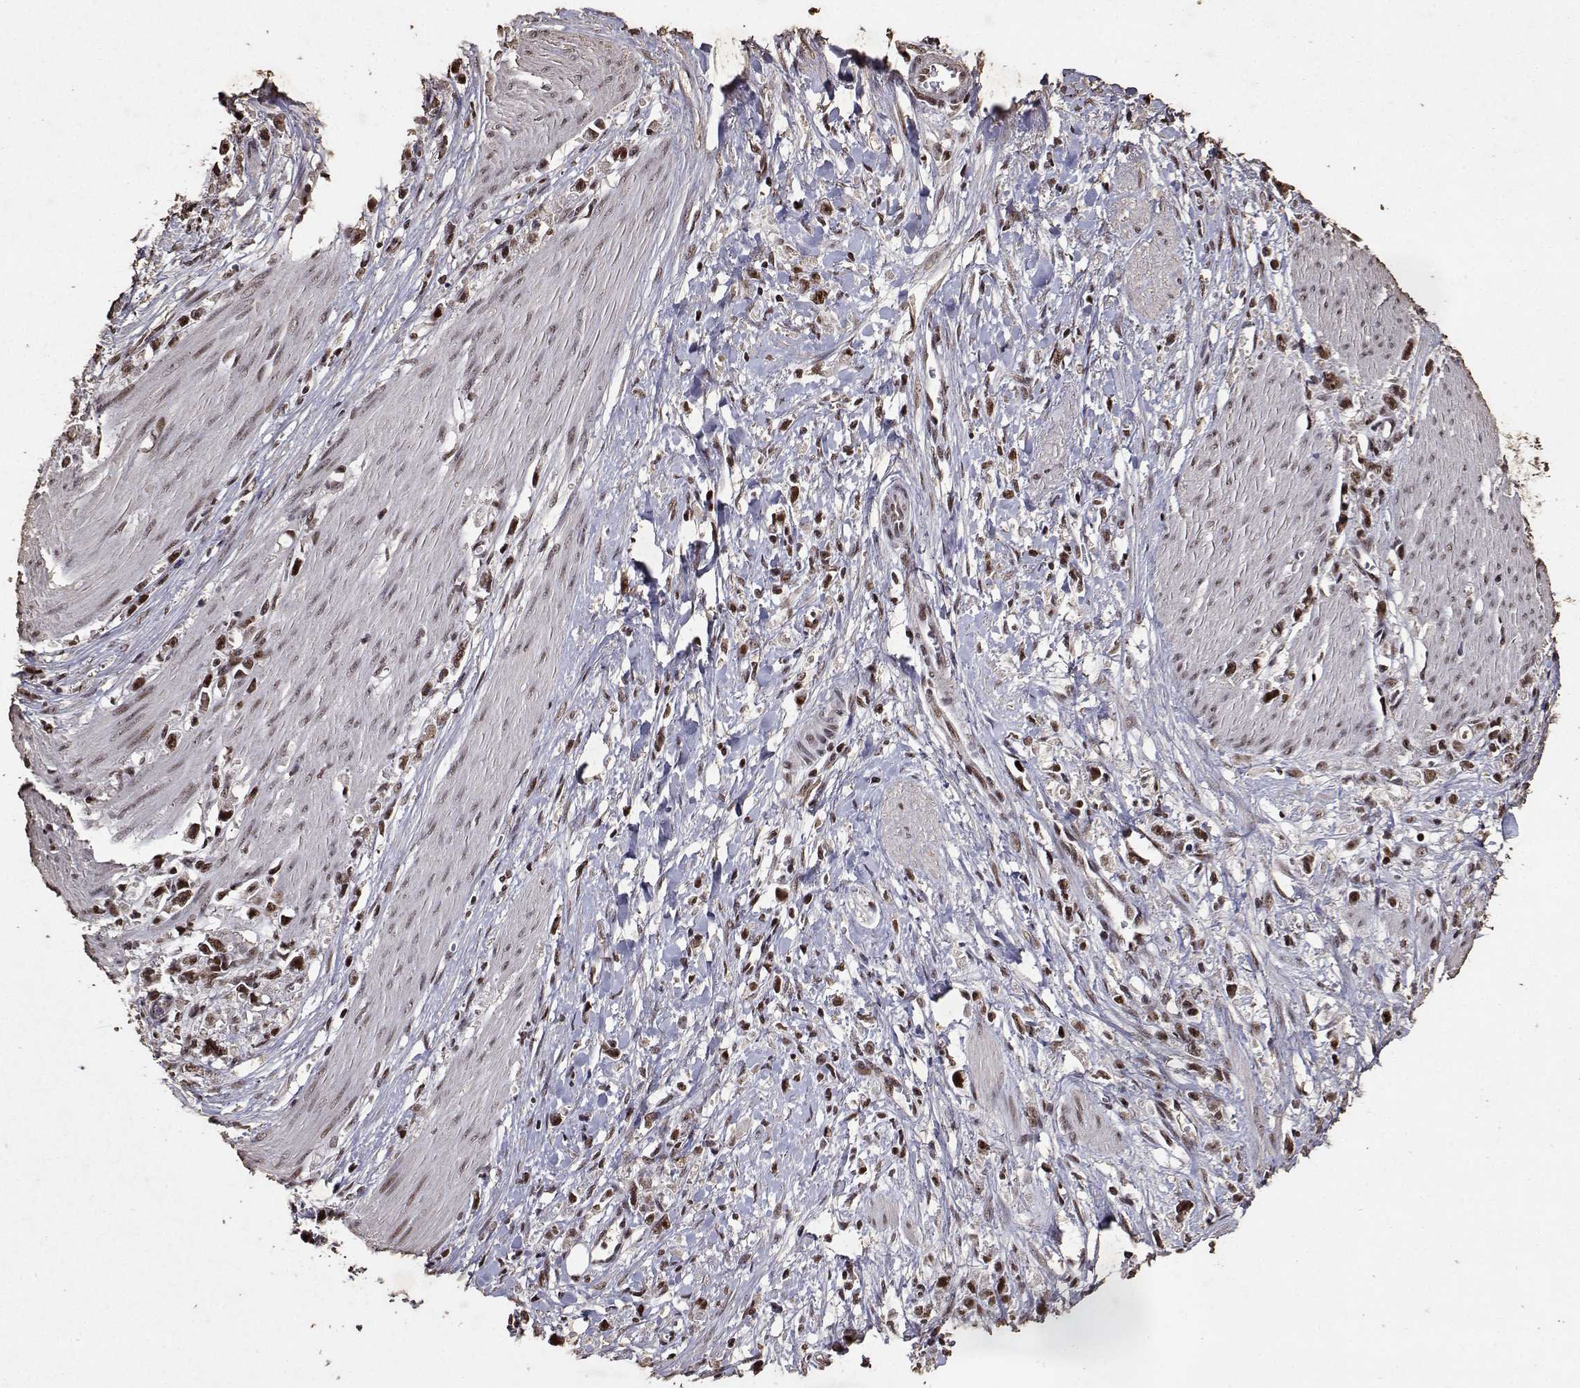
{"staining": {"intensity": "strong", "quantity": ">75%", "location": "nuclear"}, "tissue": "stomach cancer", "cell_type": "Tumor cells", "image_type": "cancer", "snomed": [{"axis": "morphology", "description": "Adenocarcinoma, NOS"}, {"axis": "topography", "description": "Stomach"}], "caption": "IHC staining of stomach cancer (adenocarcinoma), which reveals high levels of strong nuclear staining in about >75% of tumor cells indicating strong nuclear protein staining. The staining was performed using DAB (brown) for protein detection and nuclei were counterstained in hematoxylin (blue).", "gene": "TOE1", "patient": {"sex": "female", "age": 59}}